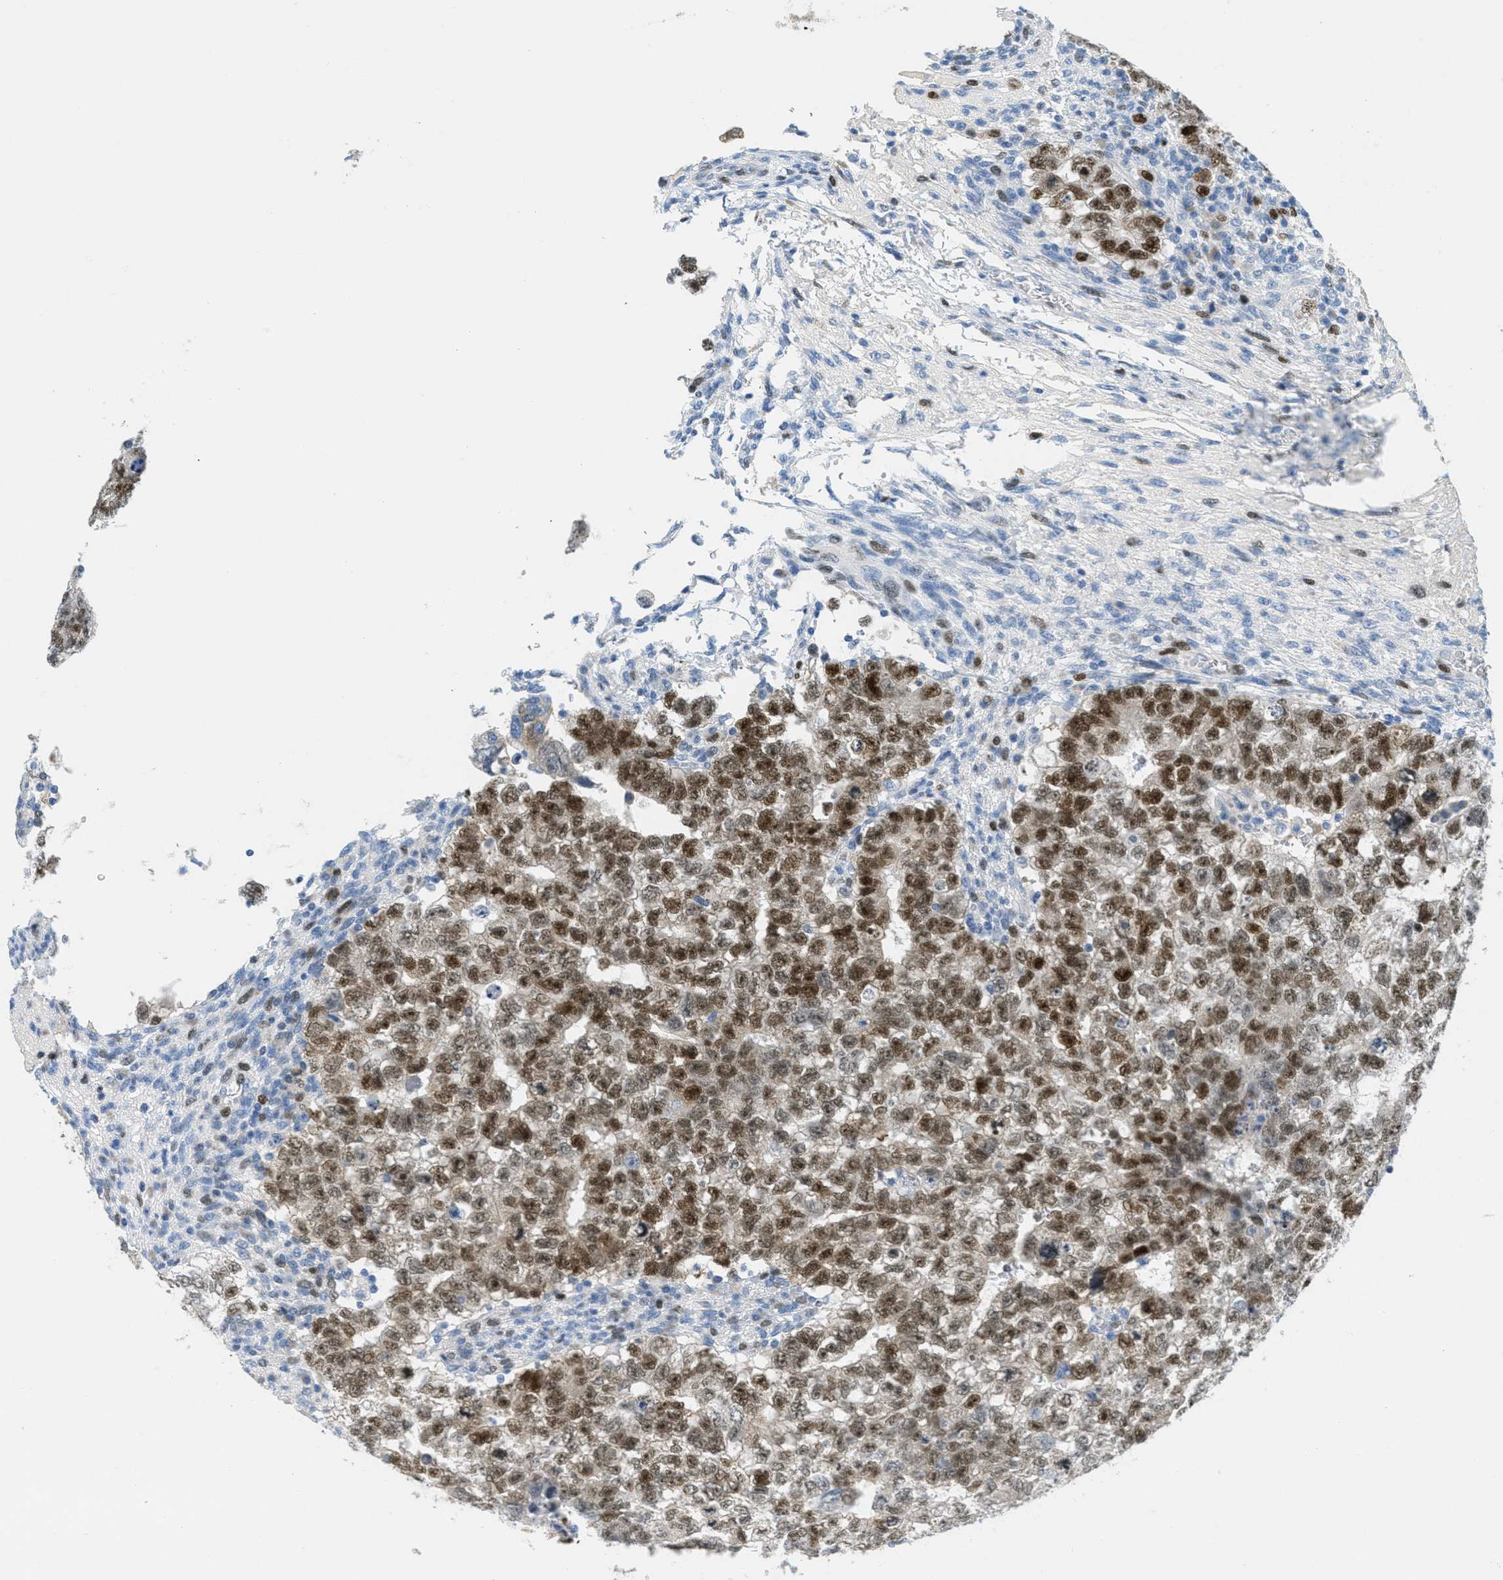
{"staining": {"intensity": "moderate", "quantity": ">75%", "location": "cytoplasmic/membranous,nuclear"}, "tissue": "testis cancer", "cell_type": "Tumor cells", "image_type": "cancer", "snomed": [{"axis": "morphology", "description": "Seminoma, NOS"}, {"axis": "morphology", "description": "Carcinoma, Embryonal, NOS"}, {"axis": "topography", "description": "Testis"}], "caption": "About >75% of tumor cells in testis seminoma reveal moderate cytoplasmic/membranous and nuclear protein staining as visualized by brown immunohistochemical staining.", "gene": "ORC6", "patient": {"sex": "male", "age": 38}}